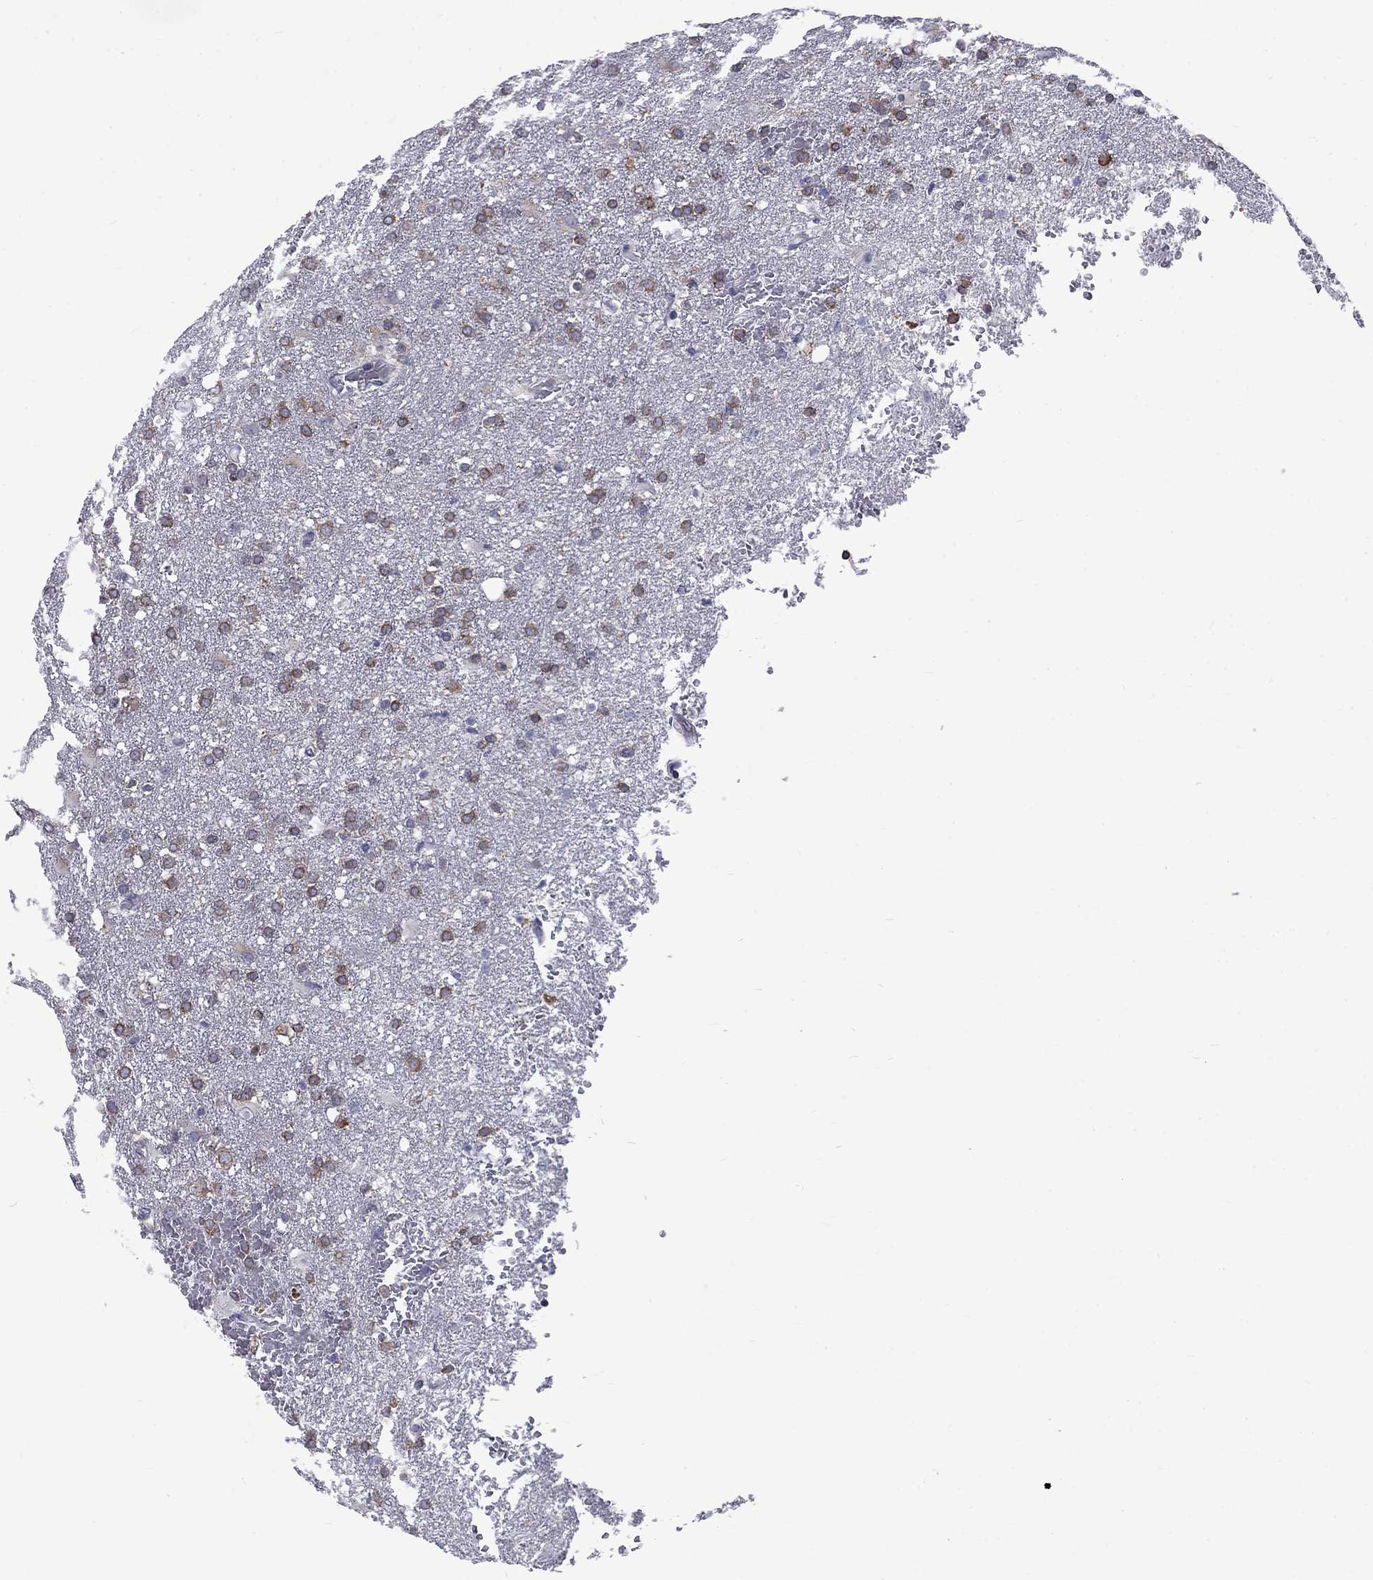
{"staining": {"intensity": "moderate", "quantity": "25%-75%", "location": "cytoplasmic/membranous"}, "tissue": "glioma", "cell_type": "Tumor cells", "image_type": "cancer", "snomed": [{"axis": "morphology", "description": "Glioma, malignant, High grade"}, {"axis": "topography", "description": "Brain"}], "caption": "A micrograph showing moderate cytoplasmic/membranous staining in approximately 25%-75% of tumor cells in malignant glioma (high-grade), as visualized by brown immunohistochemical staining.", "gene": "PABPC4", "patient": {"sex": "male", "age": 68}}